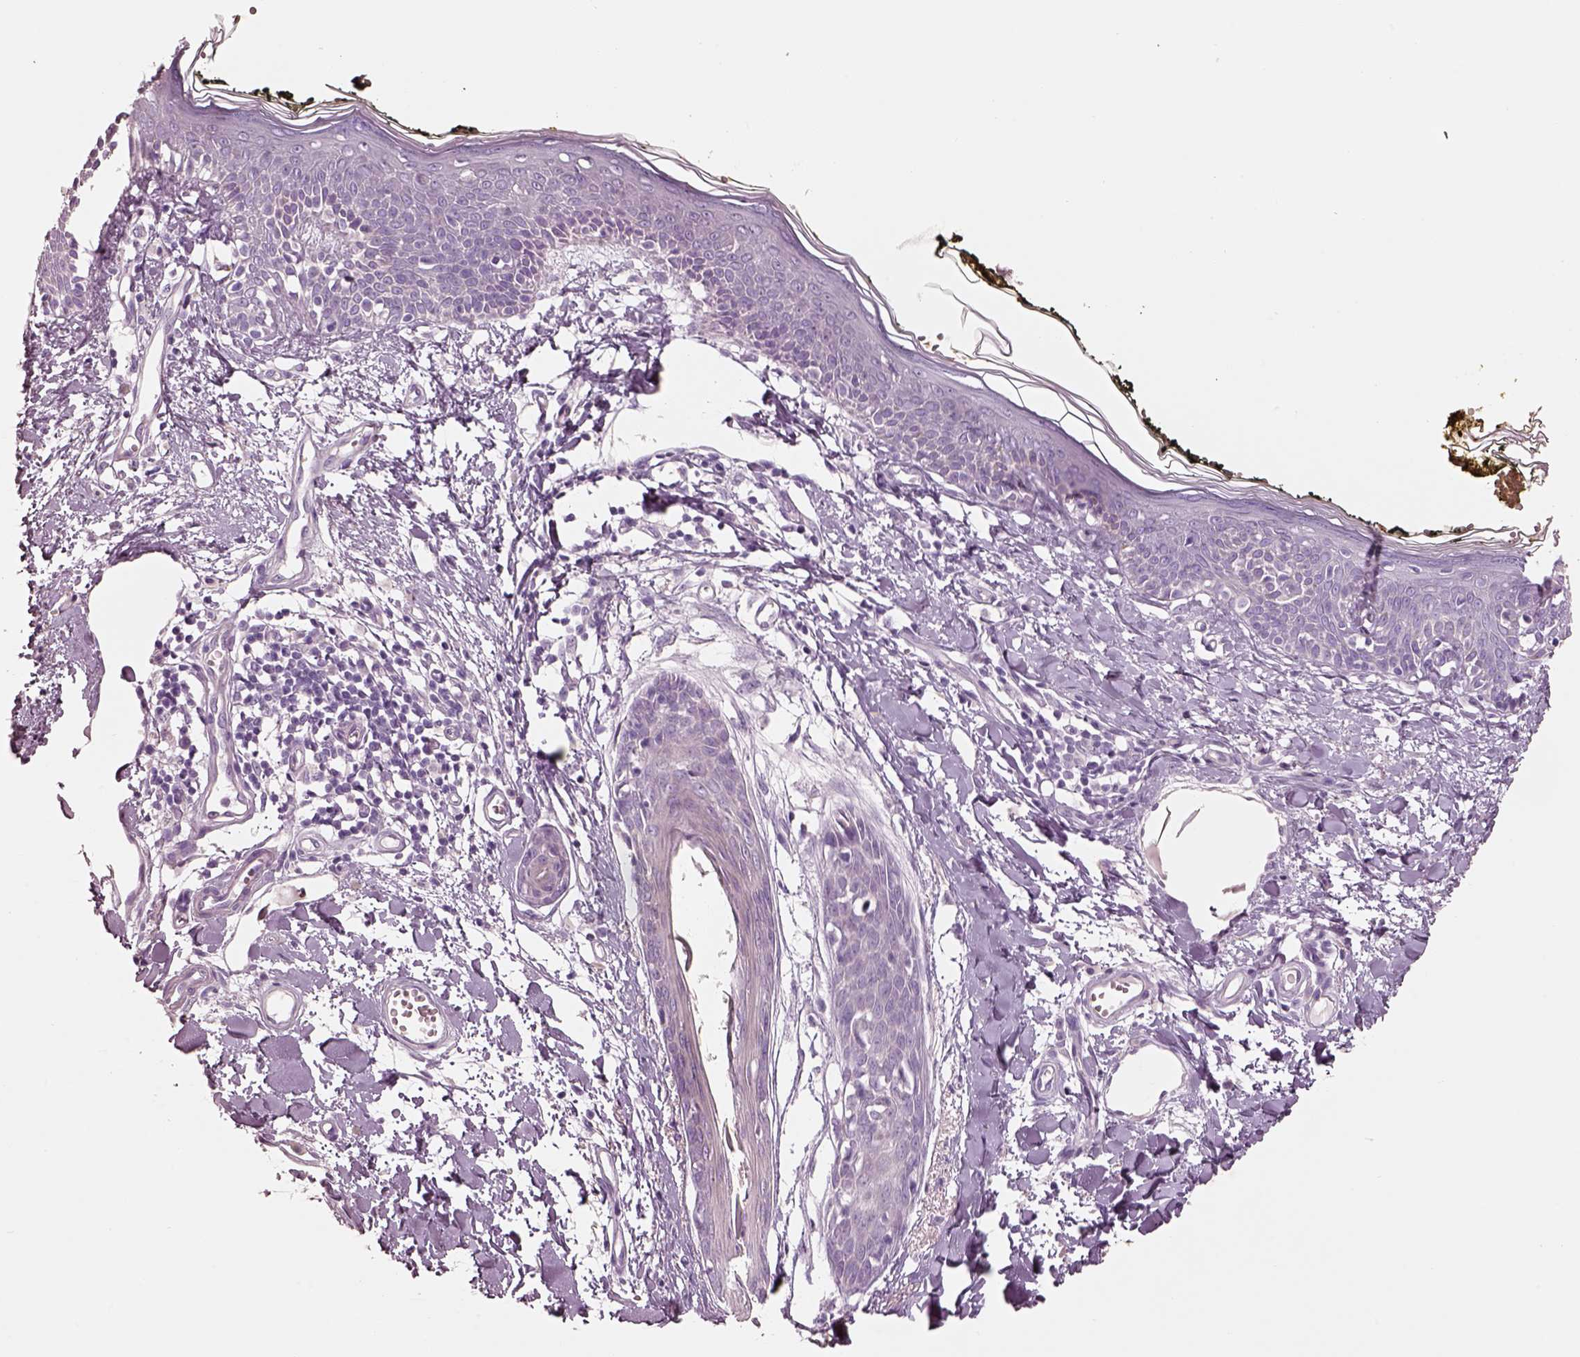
{"staining": {"intensity": "negative", "quantity": "none", "location": "none"}, "tissue": "skin", "cell_type": "Fibroblasts", "image_type": "normal", "snomed": [{"axis": "morphology", "description": "Normal tissue, NOS"}, {"axis": "topography", "description": "Skin"}], "caption": "Immunohistochemistry photomicrograph of normal skin: human skin stained with DAB reveals no significant protein expression in fibroblasts. (DAB (3,3'-diaminobenzidine) immunohistochemistry (IHC), high magnification).", "gene": "PNOC", "patient": {"sex": "male", "age": 76}}